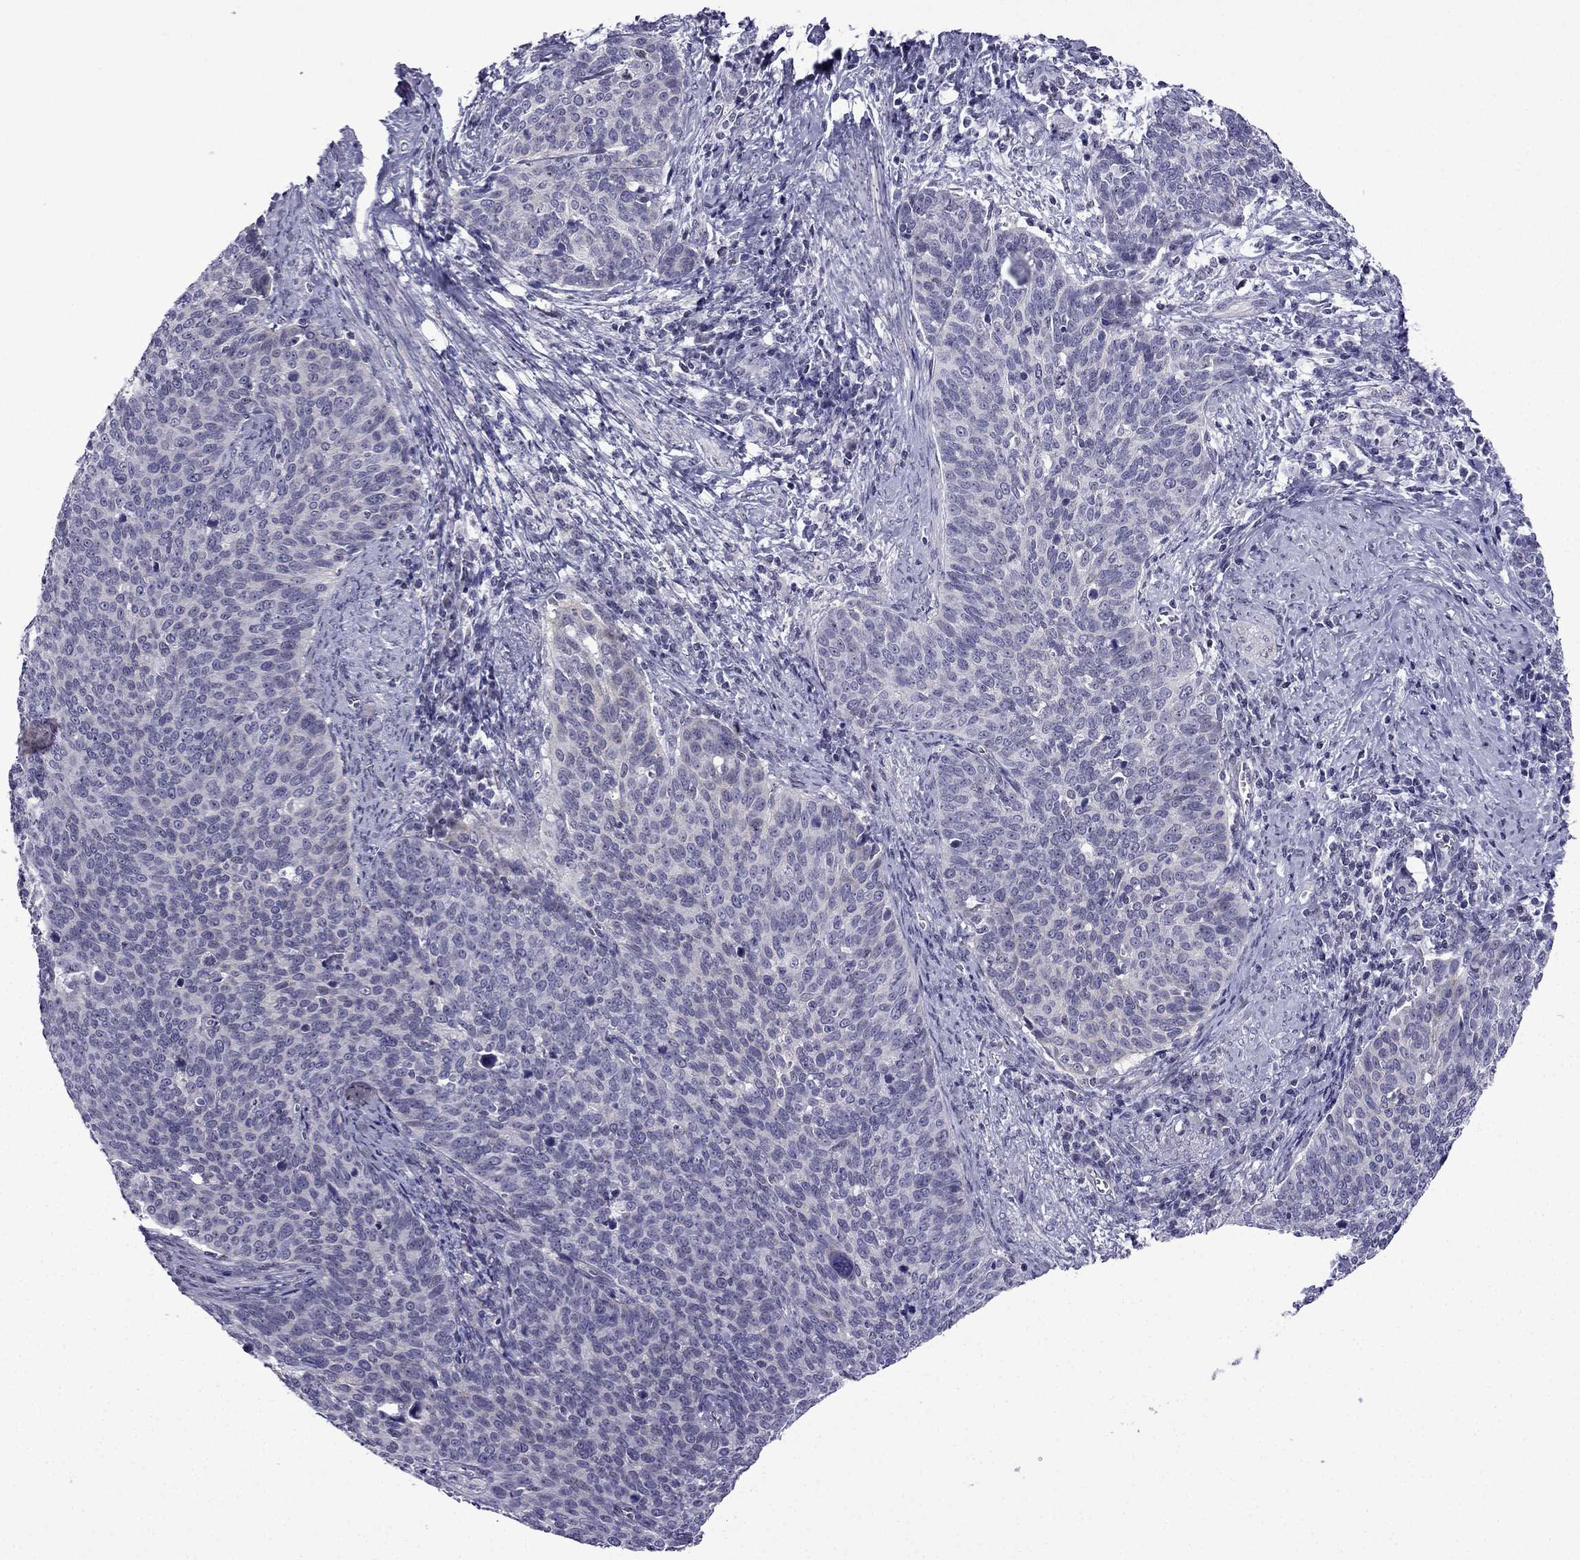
{"staining": {"intensity": "negative", "quantity": "none", "location": "none"}, "tissue": "cervical cancer", "cell_type": "Tumor cells", "image_type": "cancer", "snomed": [{"axis": "morphology", "description": "Normal tissue, NOS"}, {"axis": "morphology", "description": "Squamous cell carcinoma, NOS"}, {"axis": "topography", "description": "Cervix"}], "caption": "IHC micrograph of cervical squamous cell carcinoma stained for a protein (brown), which demonstrates no expression in tumor cells.", "gene": "POM121L12", "patient": {"sex": "female", "age": 39}}